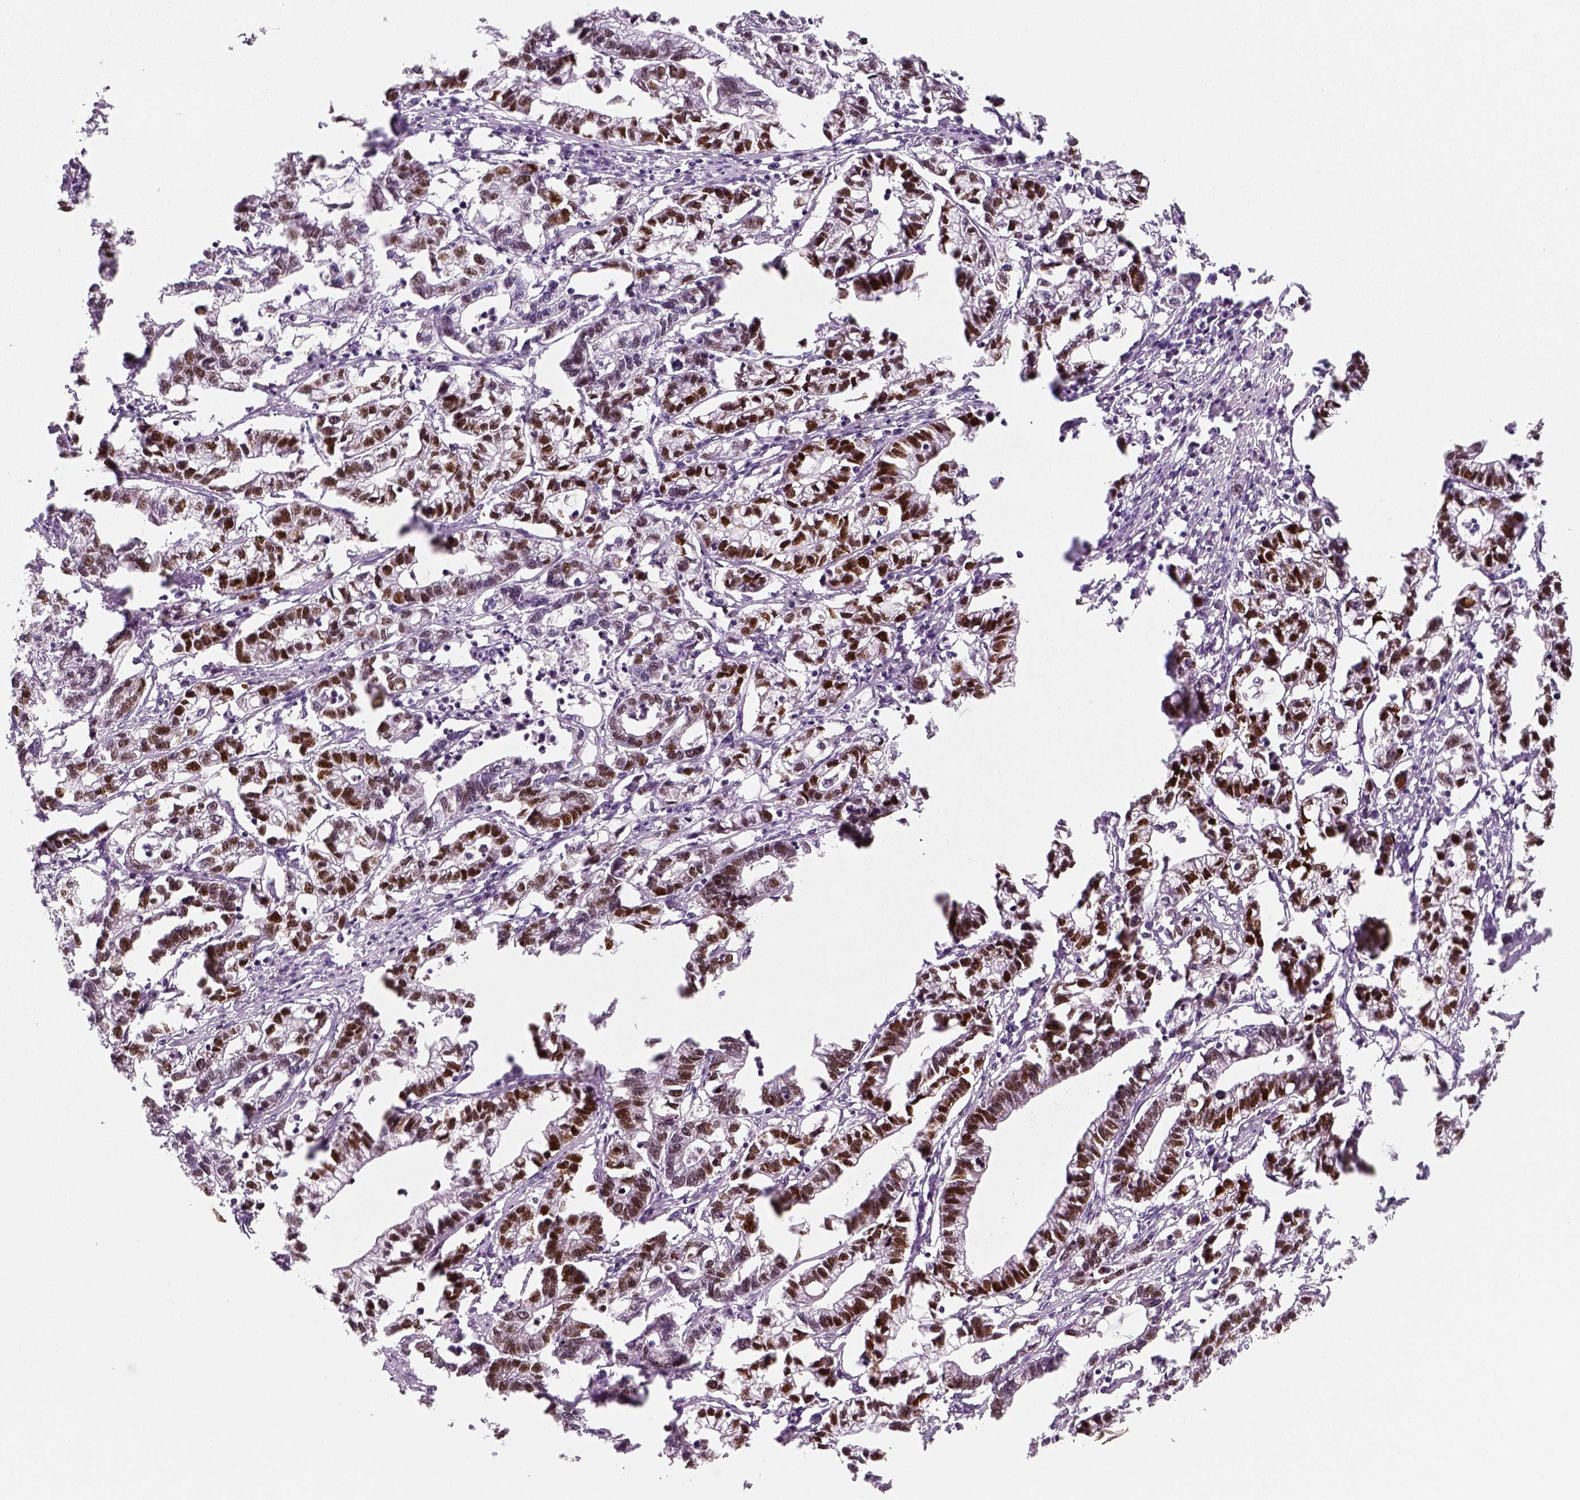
{"staining": {"intensity": "strong", "quantity": ">75%", "location": "nuclear"}, "tissue": "stomach cancer", "cell_type": "Tumor cells", "image_type": "cancer", "snomed": [{"axis": "morphology", "description": "Adenocarcinoma, NOS"}, {"axis": "topography", "description": "Stomach"}], "caption": "Protein staining of stomach cancer (adenocarcinoma) tissue displays strong nuclear positivity in approximately >75% of tumor cells.", "gene": "TP53", "patient": {"sex": "male", "age": 83}}